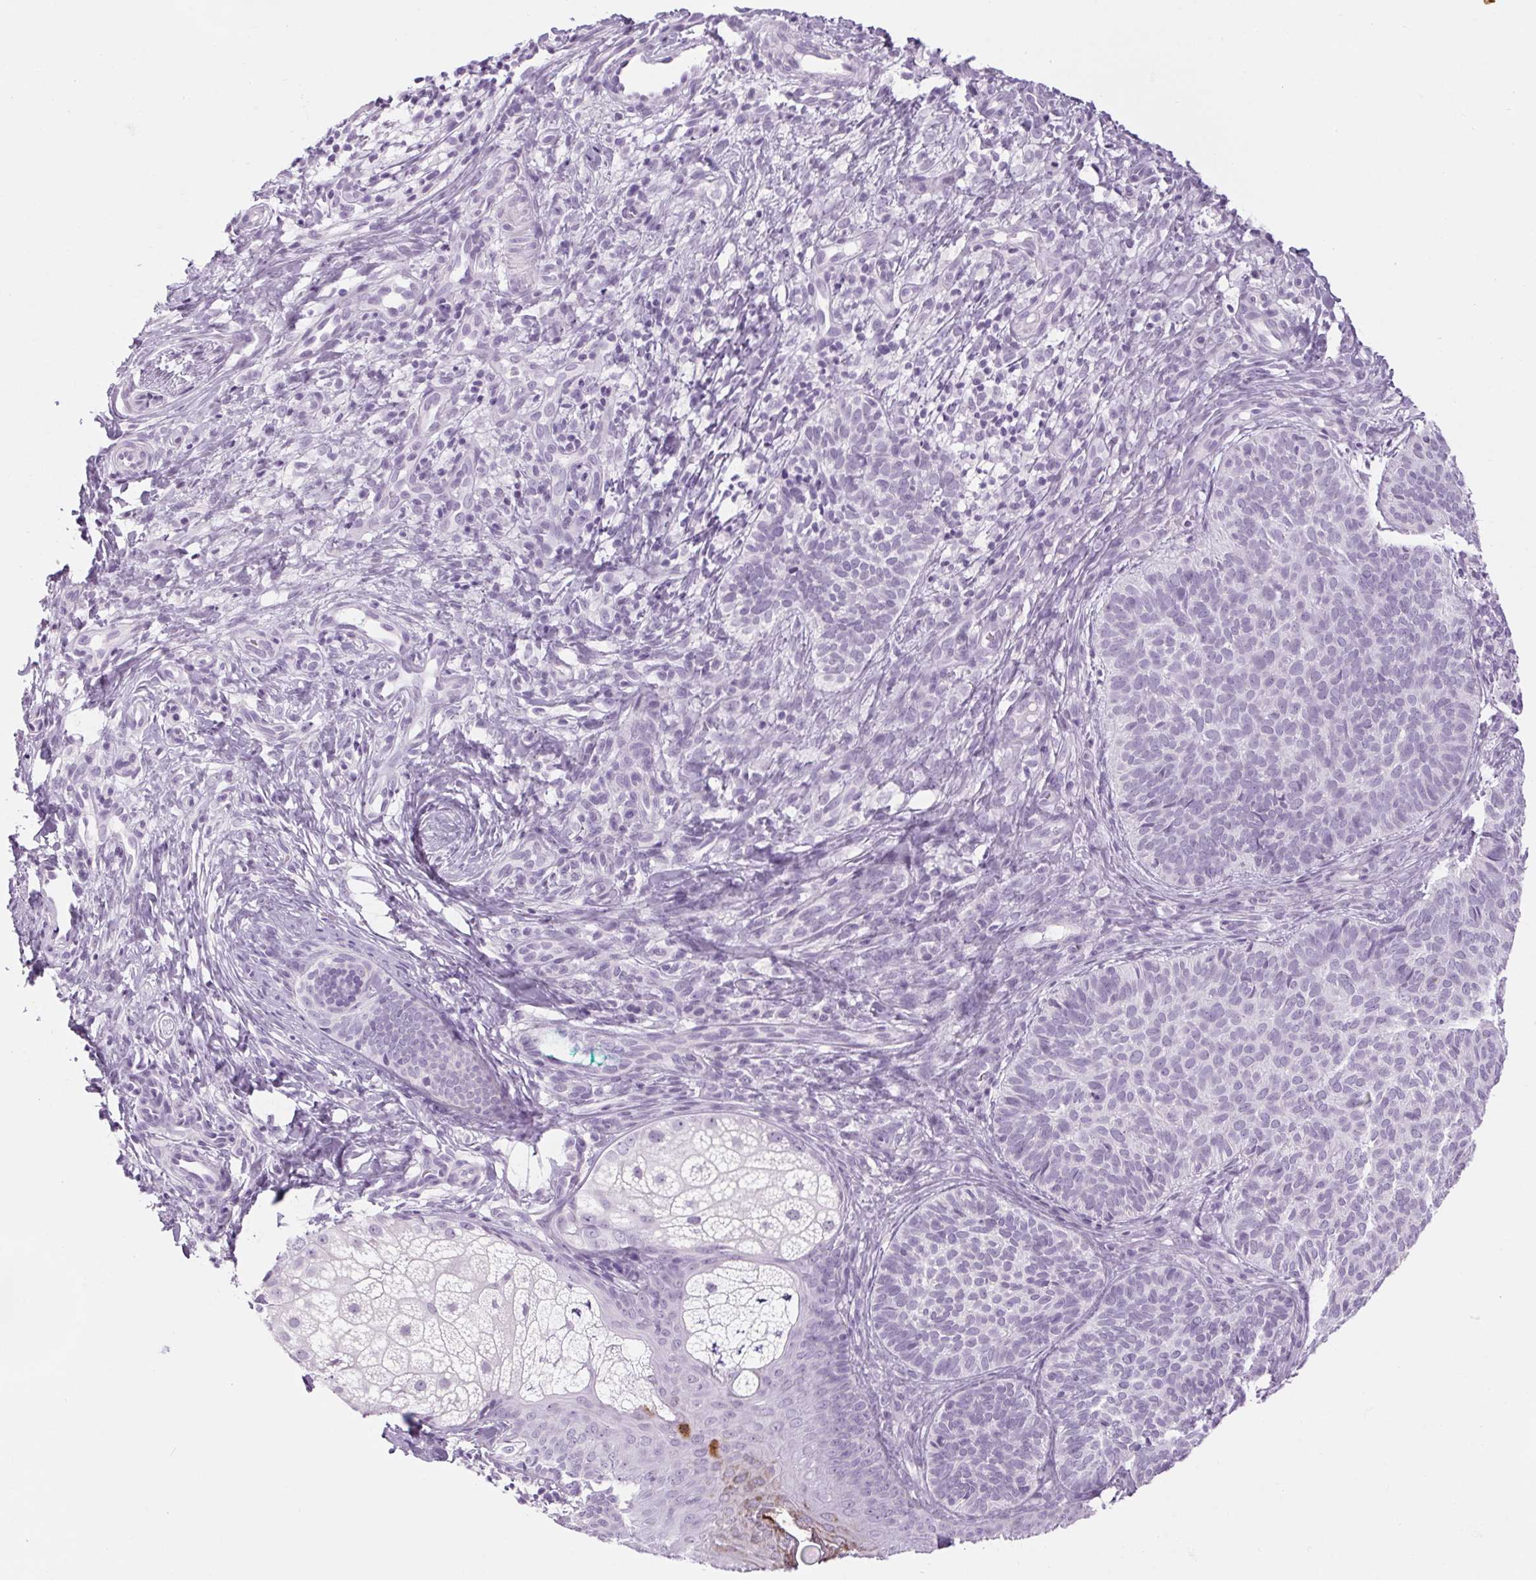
{"staining": {"intensity": "negative", "quantity": "none", "location": "none"}, "tissue": "skin cancer", "cell_type": "Tumor cells", "image_type": "cancer", "snomed": [{"axis": "morphology", "description": "Basal cell carcinoma"}, {"axis": "topography", "description": "Skin"}], "caption": "IHC image of neoplastic tissue: skin cancer (basal cell carcinoma) stained with DAB (3,3'-diaminobenzidine) demonstrates no significant protein expression in tumor cells.", "gene": "RPTN", "patient": {"sex": "male", "age": 57}}